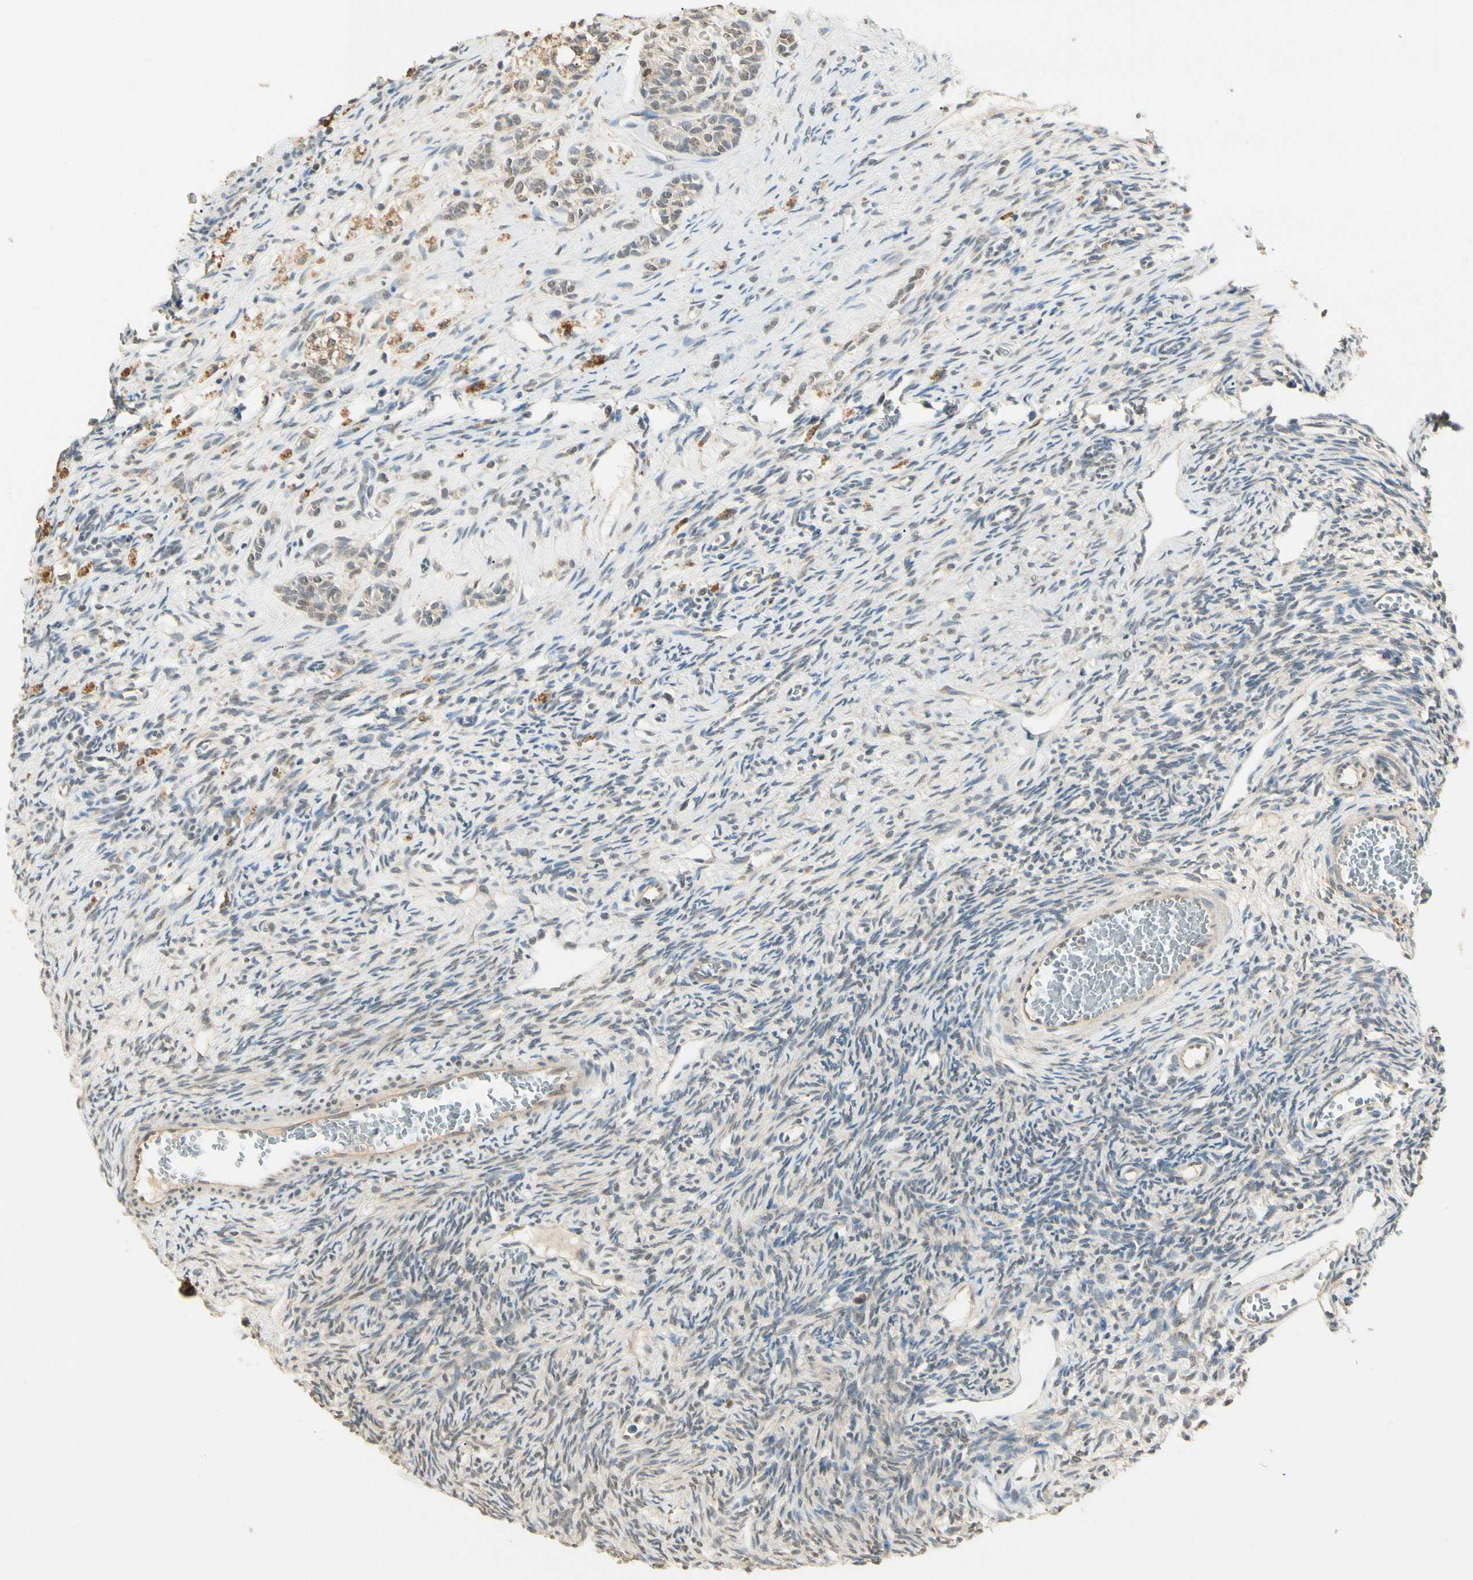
{"staining": {"intensity": "weak", "quantity": "25%-75%", "location": "cytoplasmic/membranous"}, "tissue": "ovary", "cell_type": "Ovarian stroma cells", "image_type": "normal", "snomed": [{"axis": "morphology", "description": "Normal tissue, NOS"}, {"axis": "topography", "description": "Ovary"}], "caption": "IHC of unremarkable ovary exhibits low levels of weak cytoplasmic/membranous positivity in approximately 25%-75% of ovarian stroma cells. The staining is performed using DAB brown chromogen to label protein expression. The nuclei are counter-stained blue using hematoxylin.", "gene": "SGCA", "patient": {"sex": "female", "age": 33}}